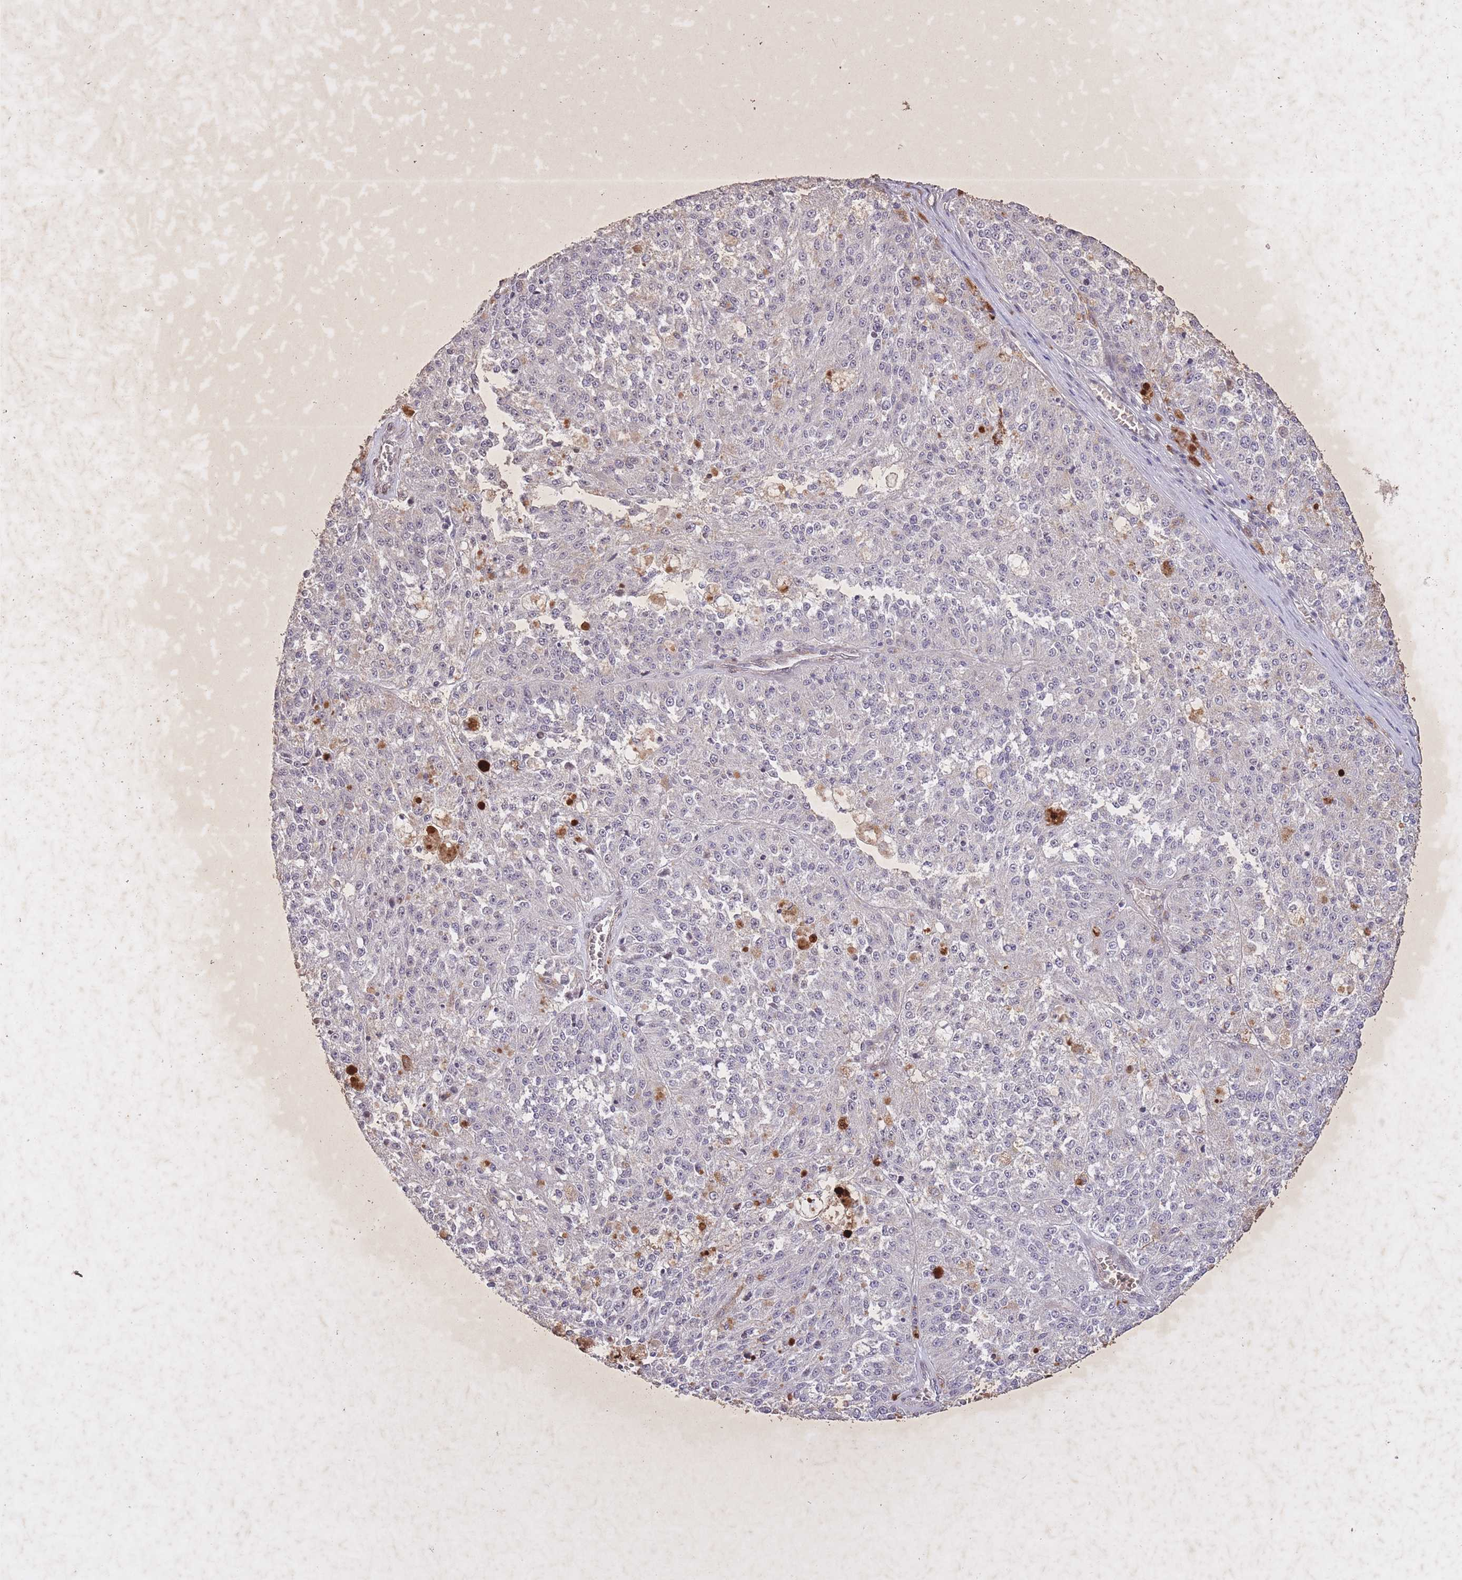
{"staining": {"intensity": "negative", "quantity": "none", "location": "none"}, "tissue": "melanoma", "cell_type": "Tumor cells", "image_type": "cancer", "snomed": [{"axis": "morphology", "description": "Malignant melanoma, NOS"}, {"axis": "topography", "description": "Skin"}], "caption": "DAB (3,3'-diaminobenzidine) immunohistochemical staining of human malignant melanoma demonstrates no significant expression in tumor cells. Brightfield microscopy of immunohistochemistry stained with DAB (brown) and hematoxylin (blue), captured at high magnification.", "gene": "CBX6", "patient": {"sex": "female", "age": 64}}